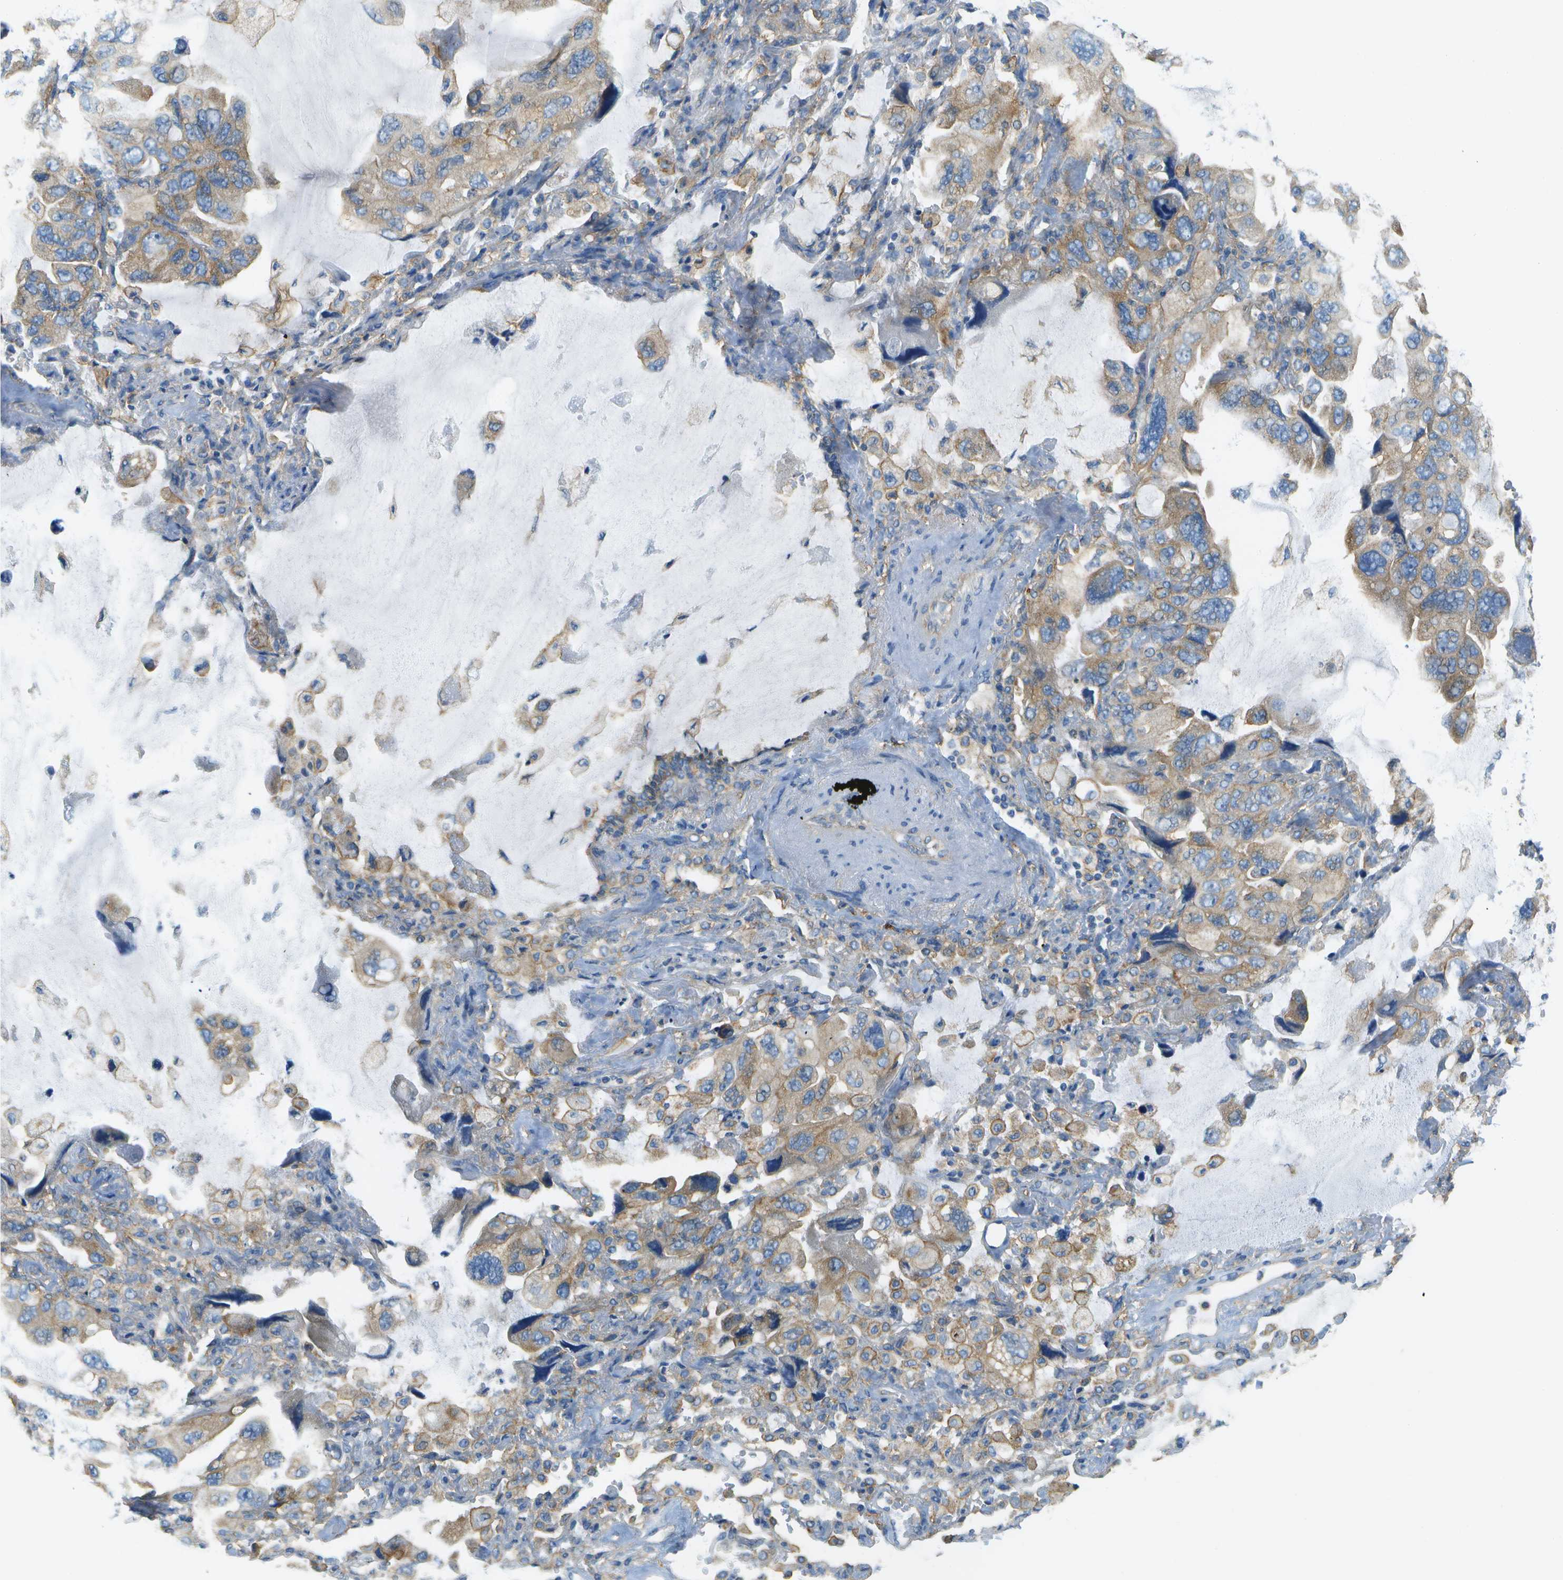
{"staining": {"intensity": "moderate", "quantity": "<25%", "location": "cytoplasmic/membranous"}, "tissue": "lung cancer", "cell_type": "Tumor cells", "image_type": "cancer", "snomed": [{"axis": "morphology", "description": "Squamous cell carcinoma, NOS"}, {"axis": "topography", "description": "Lung"}], "caption": "Protein staining displays moderate cytoplasmic/membranous positivity in about <25% of tumor cells in lung cancer (squamous cell carcinoma).", "gene": "CLTC", "patient": {"sex": "female", "age": 73}}